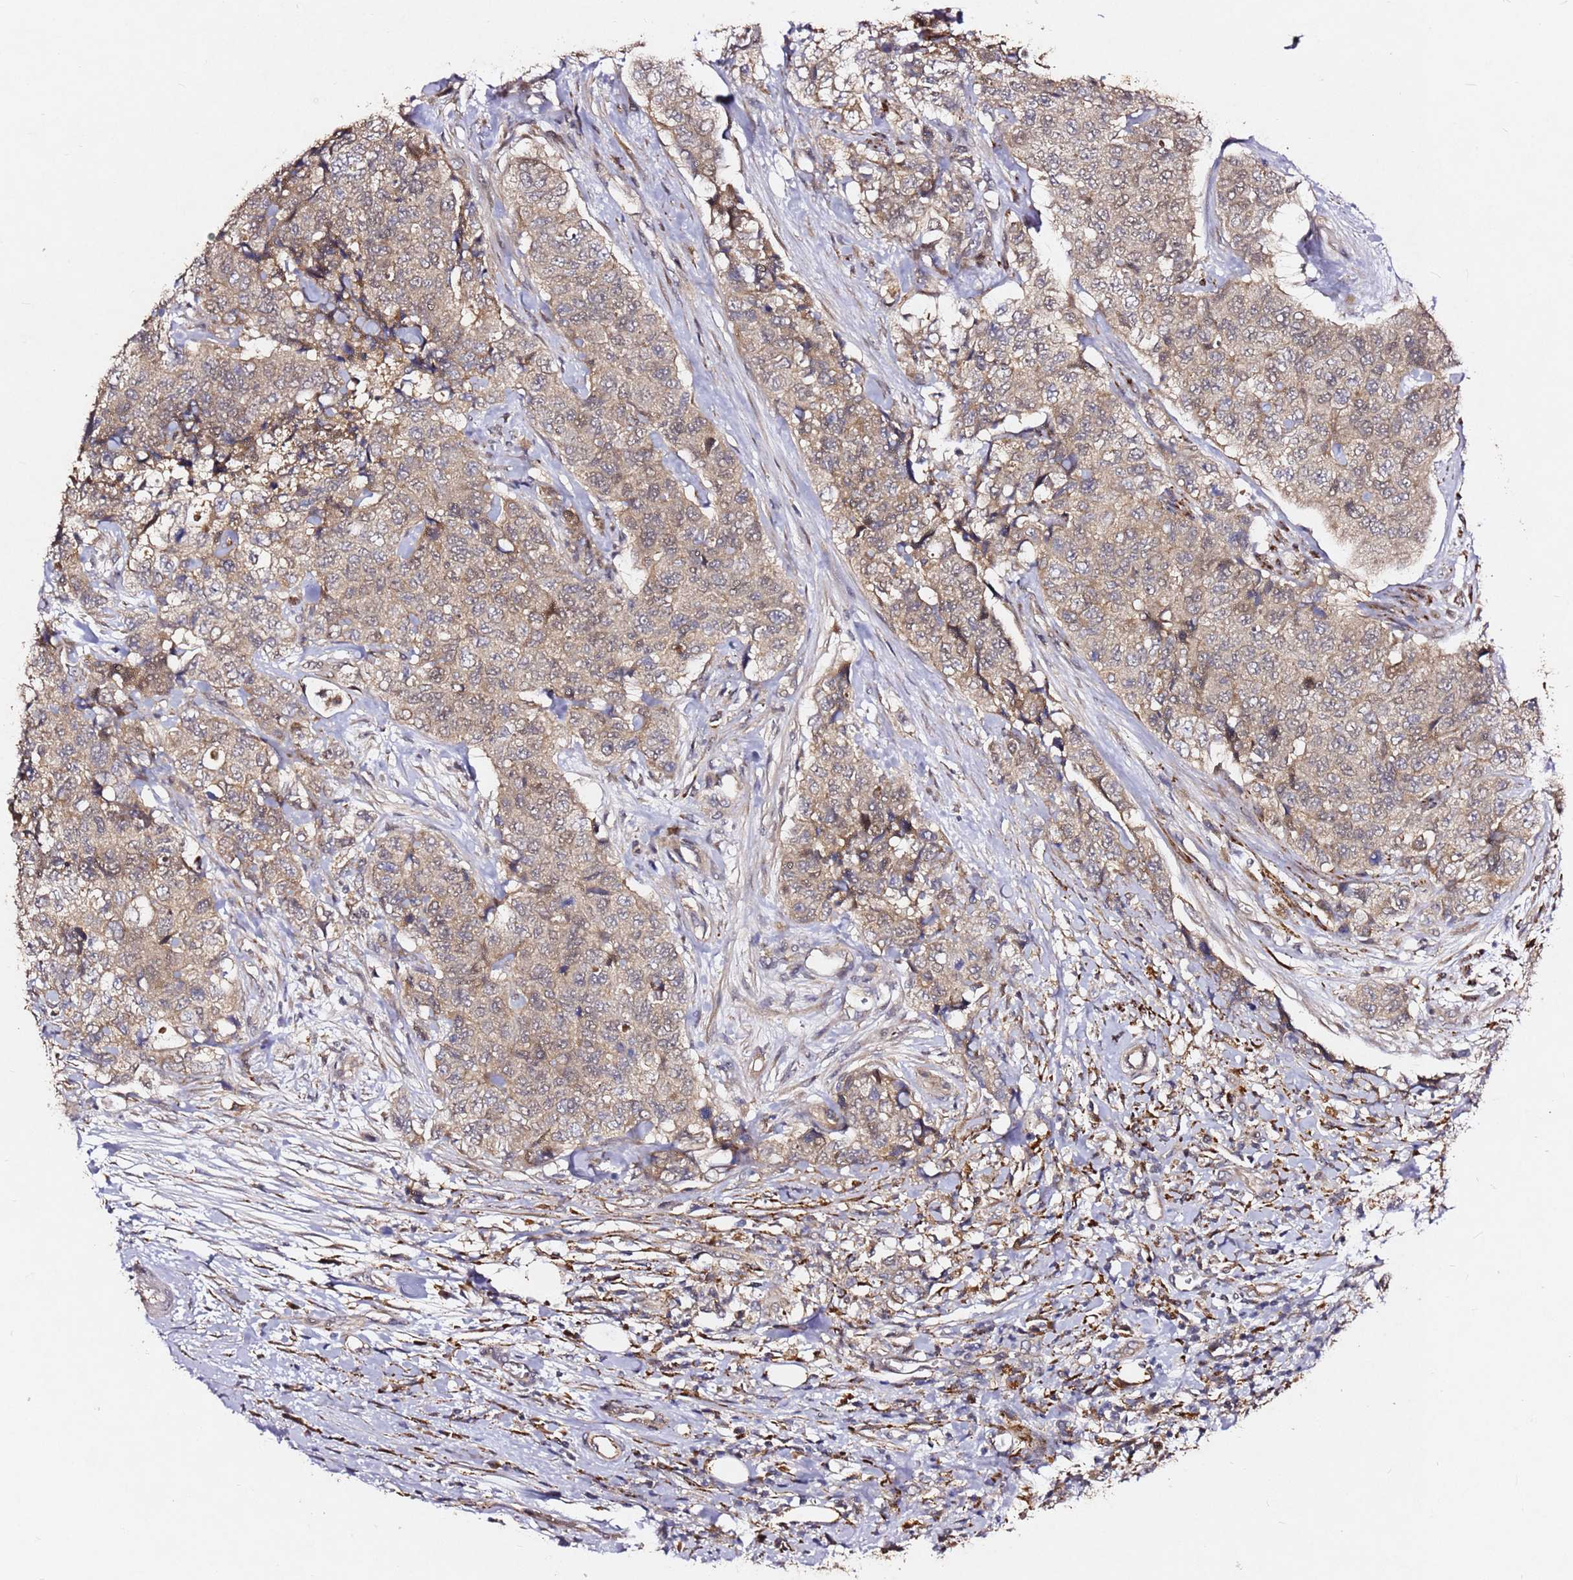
{"staining": {"intensity": "weak", "quantity": ">75%", "location": "cytoplasmic/membranous"}, "tissue": "urothelial cancer", "cell_type": "Tumor cells", "image_type": "cancer", "snomed": [{"axis": "morphology", "description": "Urothelial carcinoma, High grade"}, {"axis": "topography", "description": "Urinary bladder"}], "caption": "Immunohistochemical staining of human urothelial cancer demonstrates weak cytoplasmic/membranous protein positivity in approximately >75% of tumor cells.", "gene": "ALG11", "patient": {"sex": "female", "age": 78}}